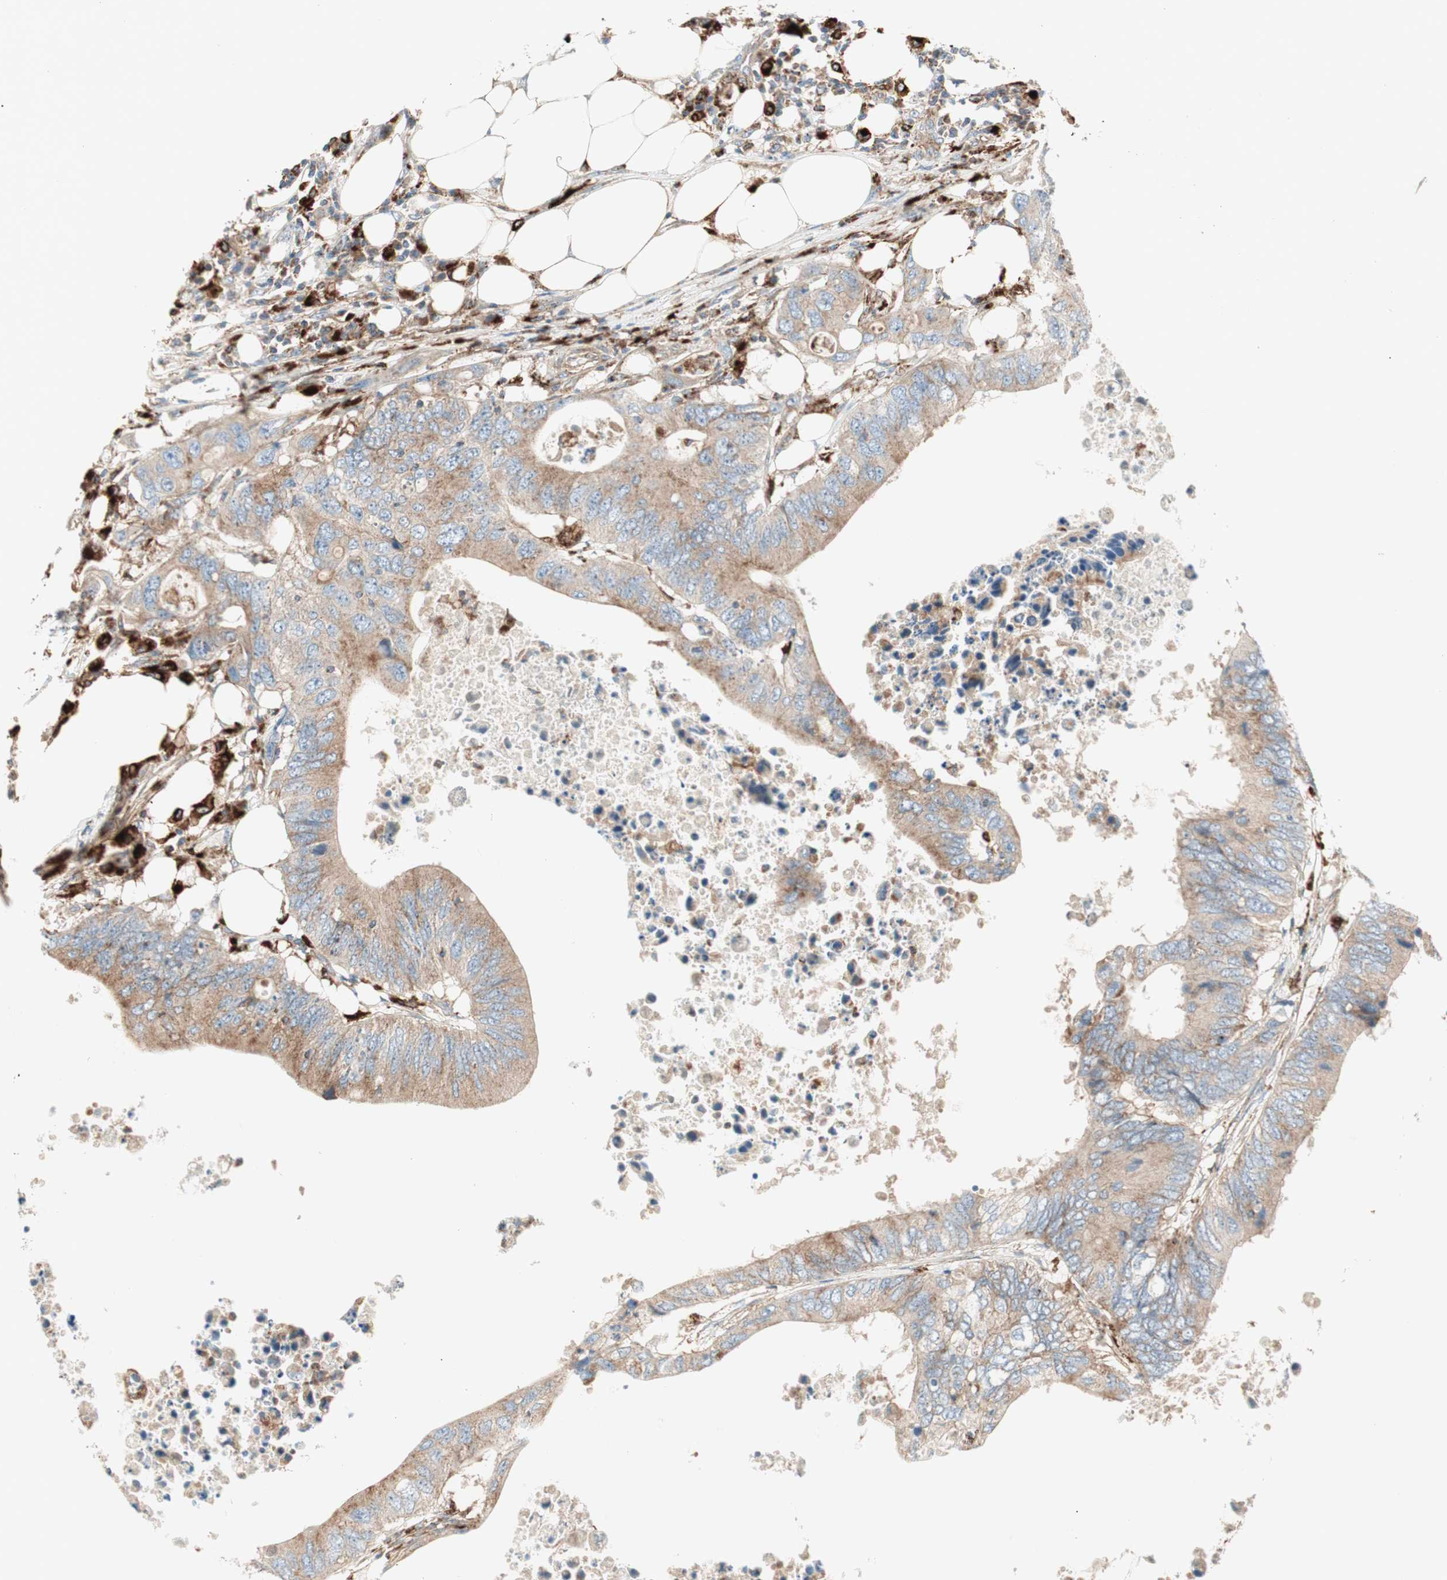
{"staining": {"intensity": "weak", "quantity": ">75%", "location": "cytoplasmic/membranous"}, "tissue": "colorectal cancer", "cell_type": "Tumor cells", "image_type": "cancer", "snomed": [{"axis": "morphology", "description": "Adenocarcinoma, NOS"}, {"axis": "topography", "description": "Colon"}], "caption": "IHC (DAB (3,3'-diaminobenzidine)) staining of human colorectal cancer (adenocarcinoma) shows weak cytoplasmic/membranous protein staining in about >75% of tumor cells.", "gene": "ATP6V1G1", "patient": {"sex": "male", "age": 71}}